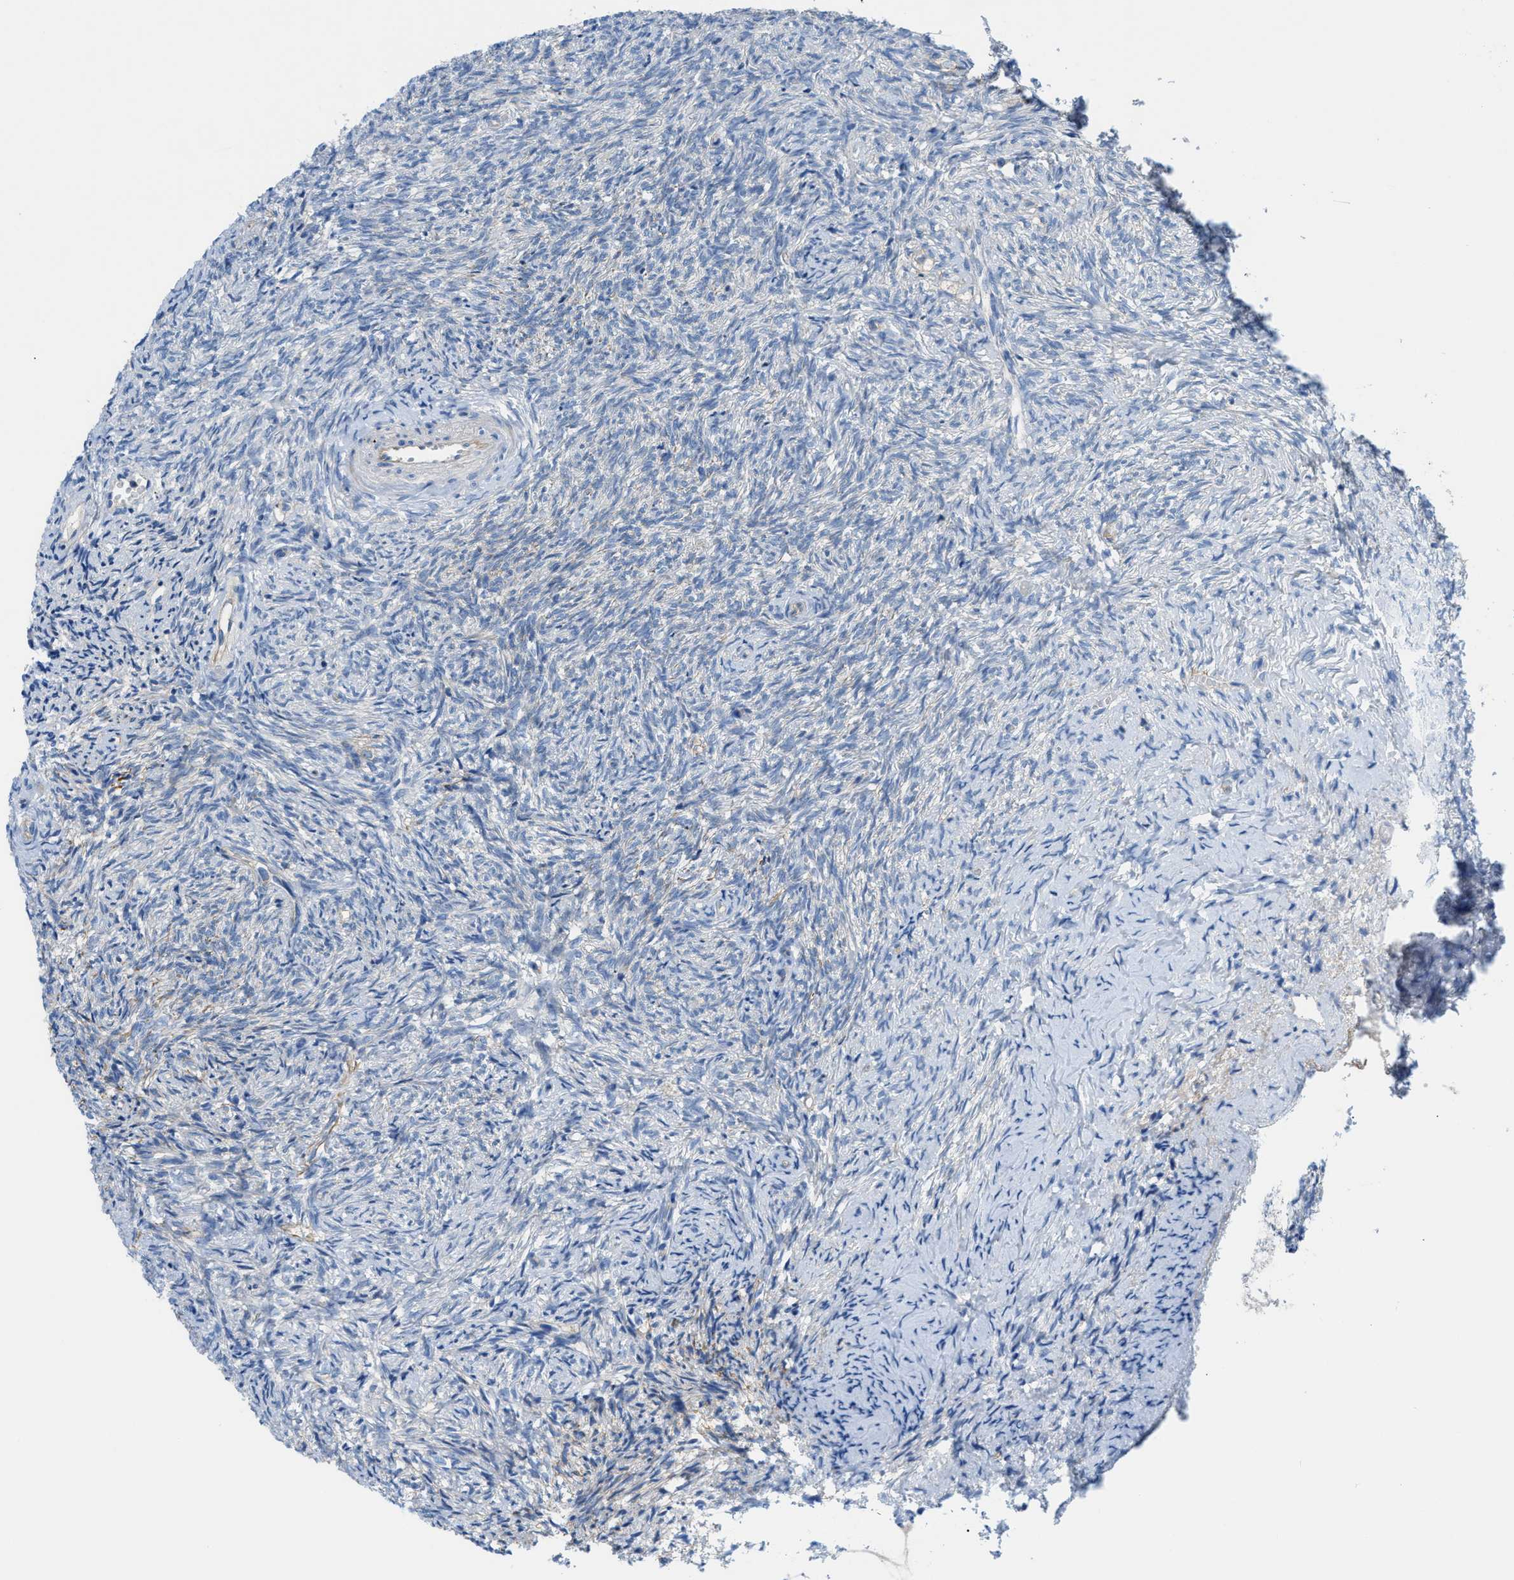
{"staining": {"intensity": "negative", "quantity": "none", "location": "none"}, "tissue": "ovary", "cell_type": "Follicle cells", "image_type": "normal", "snomed": [{"axis": "morphology", "description": "Normal tissue, NOS"}, {"axis": "topography", "description": "Ovary"}], "caption": "Follicle cells show no significant staining in normal ovary.", "gene": "ORAI1", "patient": {"sex": "female", "age": 41}}